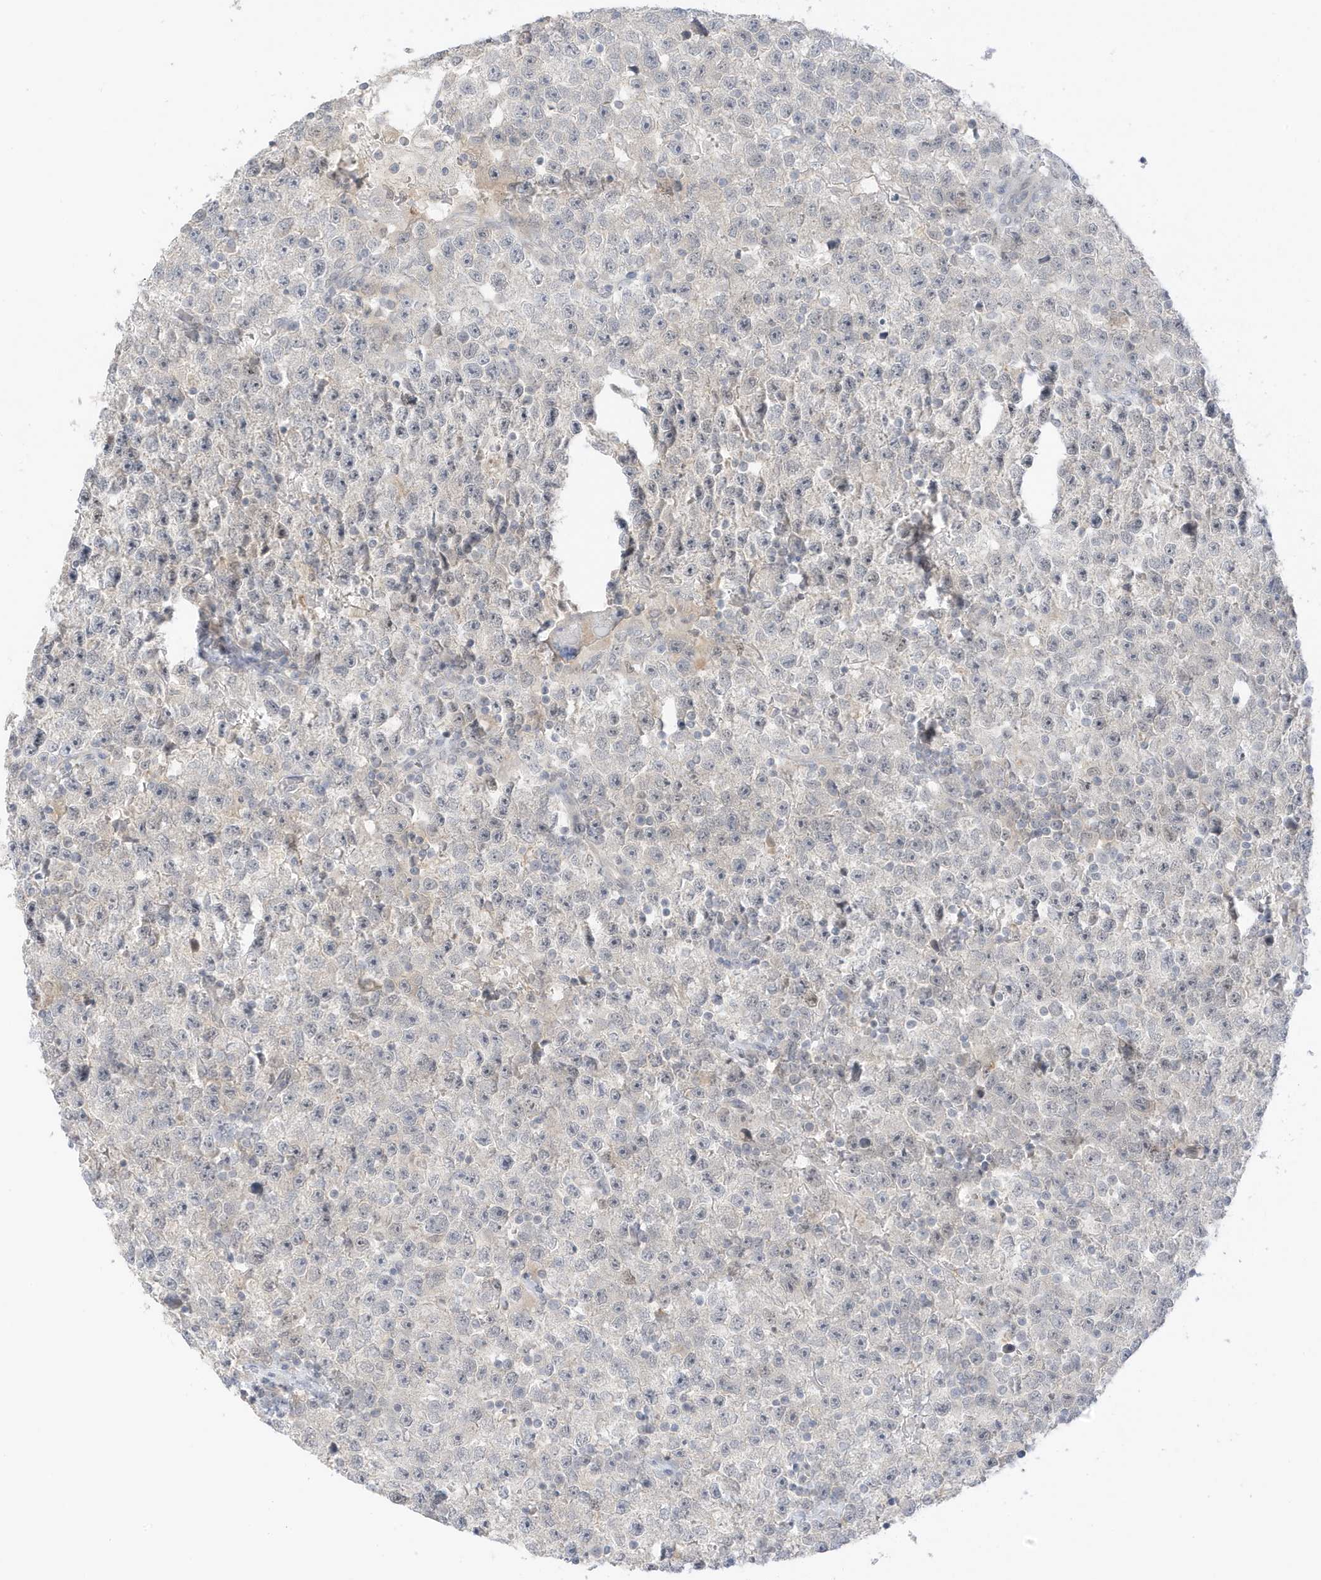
{"staining": {"intensity": "negative", "quantity": "none", "location": "none"}, "tissue": "testis cancer", "cell_type": "Tumor cells", "image_type": "cancer", "snomed": [{"axis": "morphology", "description": "Seminoma, NOS"}, {"axis": "topography", "description": "Testis"}], "caption": "The immunohistochemistry micrograph has no significant staining in tumor cells of testis cancer (seminoma) tissue. (Stains: DAB immunohistochemistry (IHC) with hematoxylin counter stain, Microscopy: brightfield microscopy at high magnification).", "gene": "MSL3", "patient": {"sex": "male", "age": 22}}